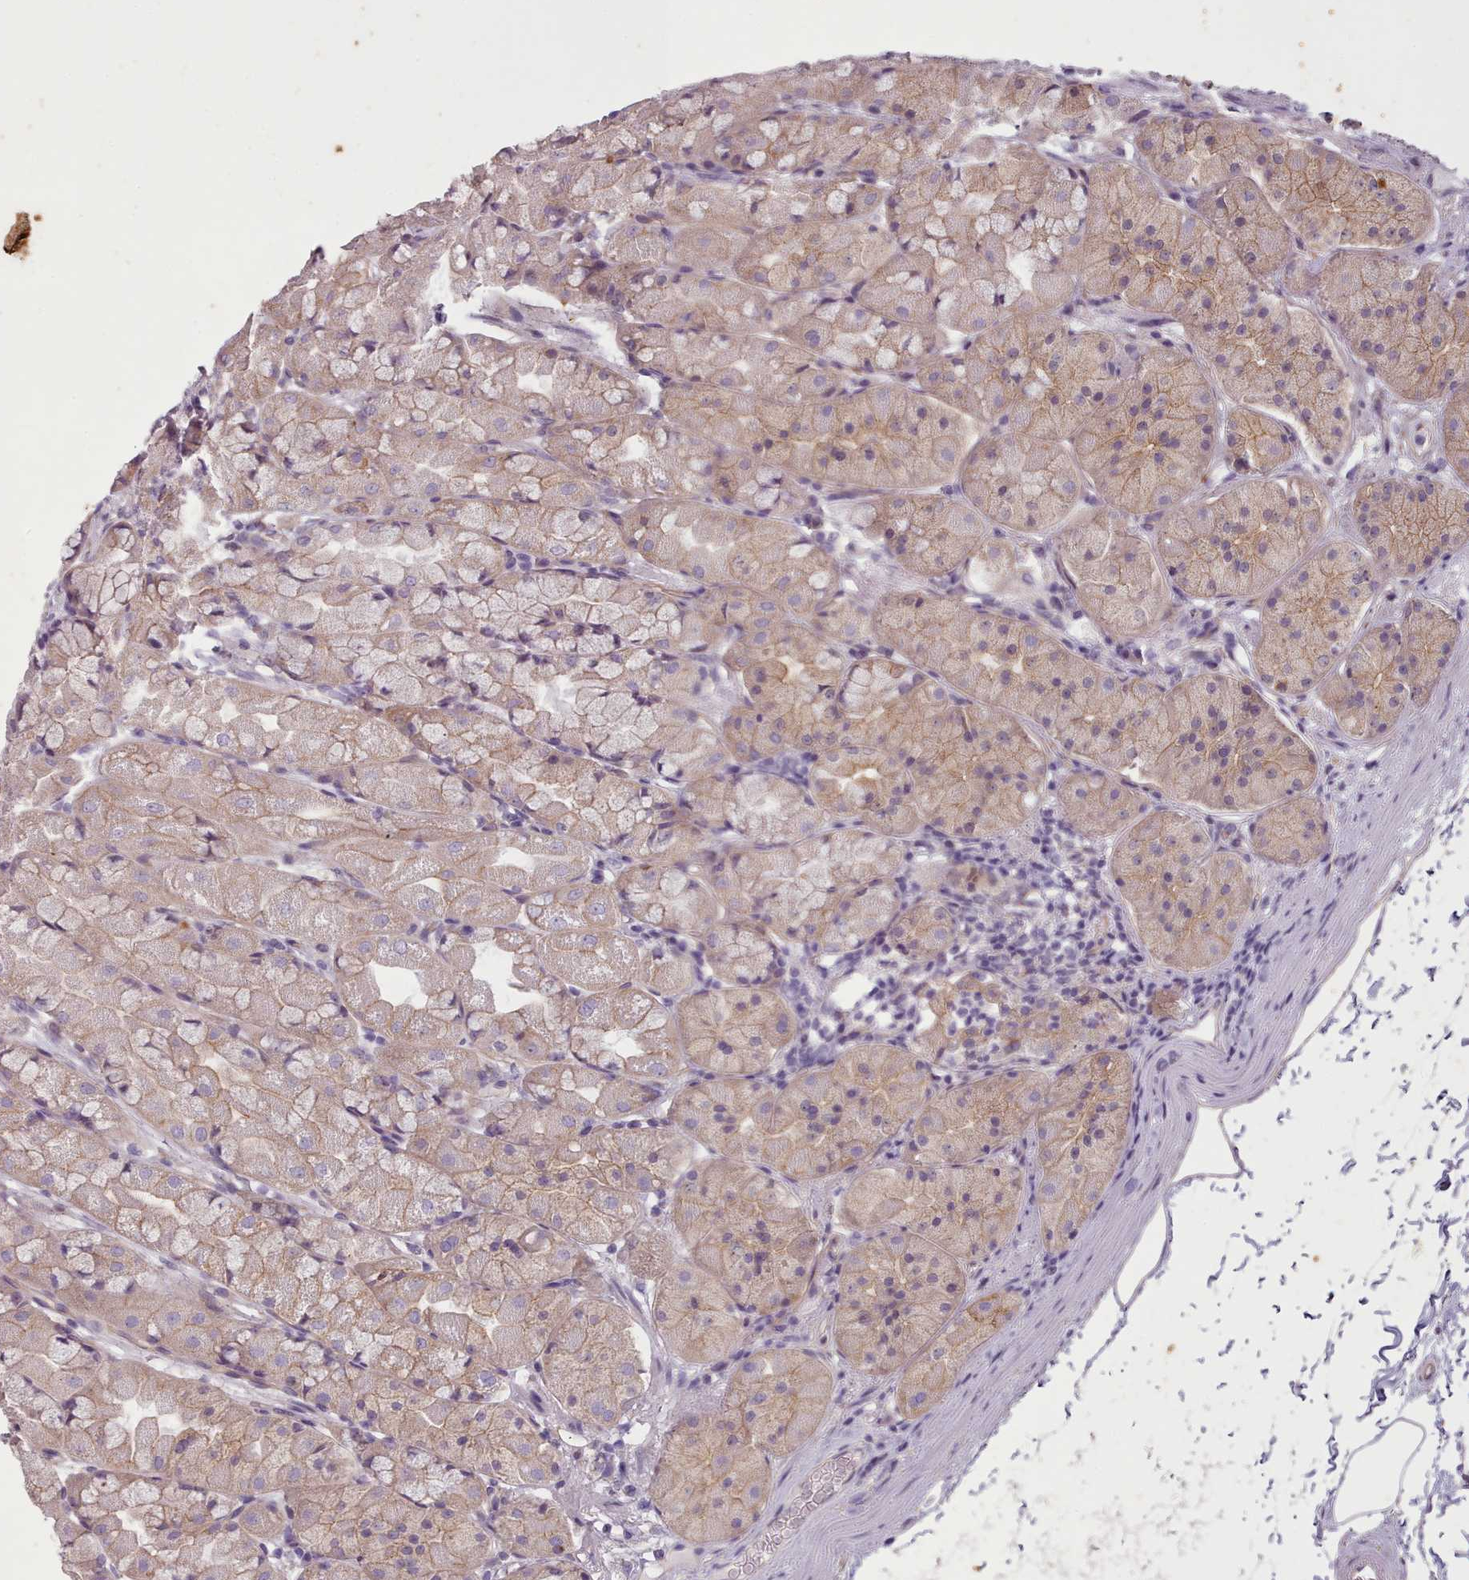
{"staining": {"intensity": "moderate", "quantity": "25%-75%", "location": "cytoplasmic/membranous"}, "tissue": "stomach", "cell_type": "Glandular cells", "image_type": "normal", "snomed": [{"axis": "morphology", "description": "Normal tissue, NOS"}, {"axis": "topography", "description": "Stomach"}], "caption": "Immunohistochemistry (IHC) histopathology image of normal stomach: human stomach stained using IHC reveals medium levels of moderate protein expression localized specifically in the cytoplasmic/membranous of glandular cells, appearing as a cytoplasmic/membranous brown color.", "gene": "PLD4", "patient": {"sex": "male", "age": 57}}